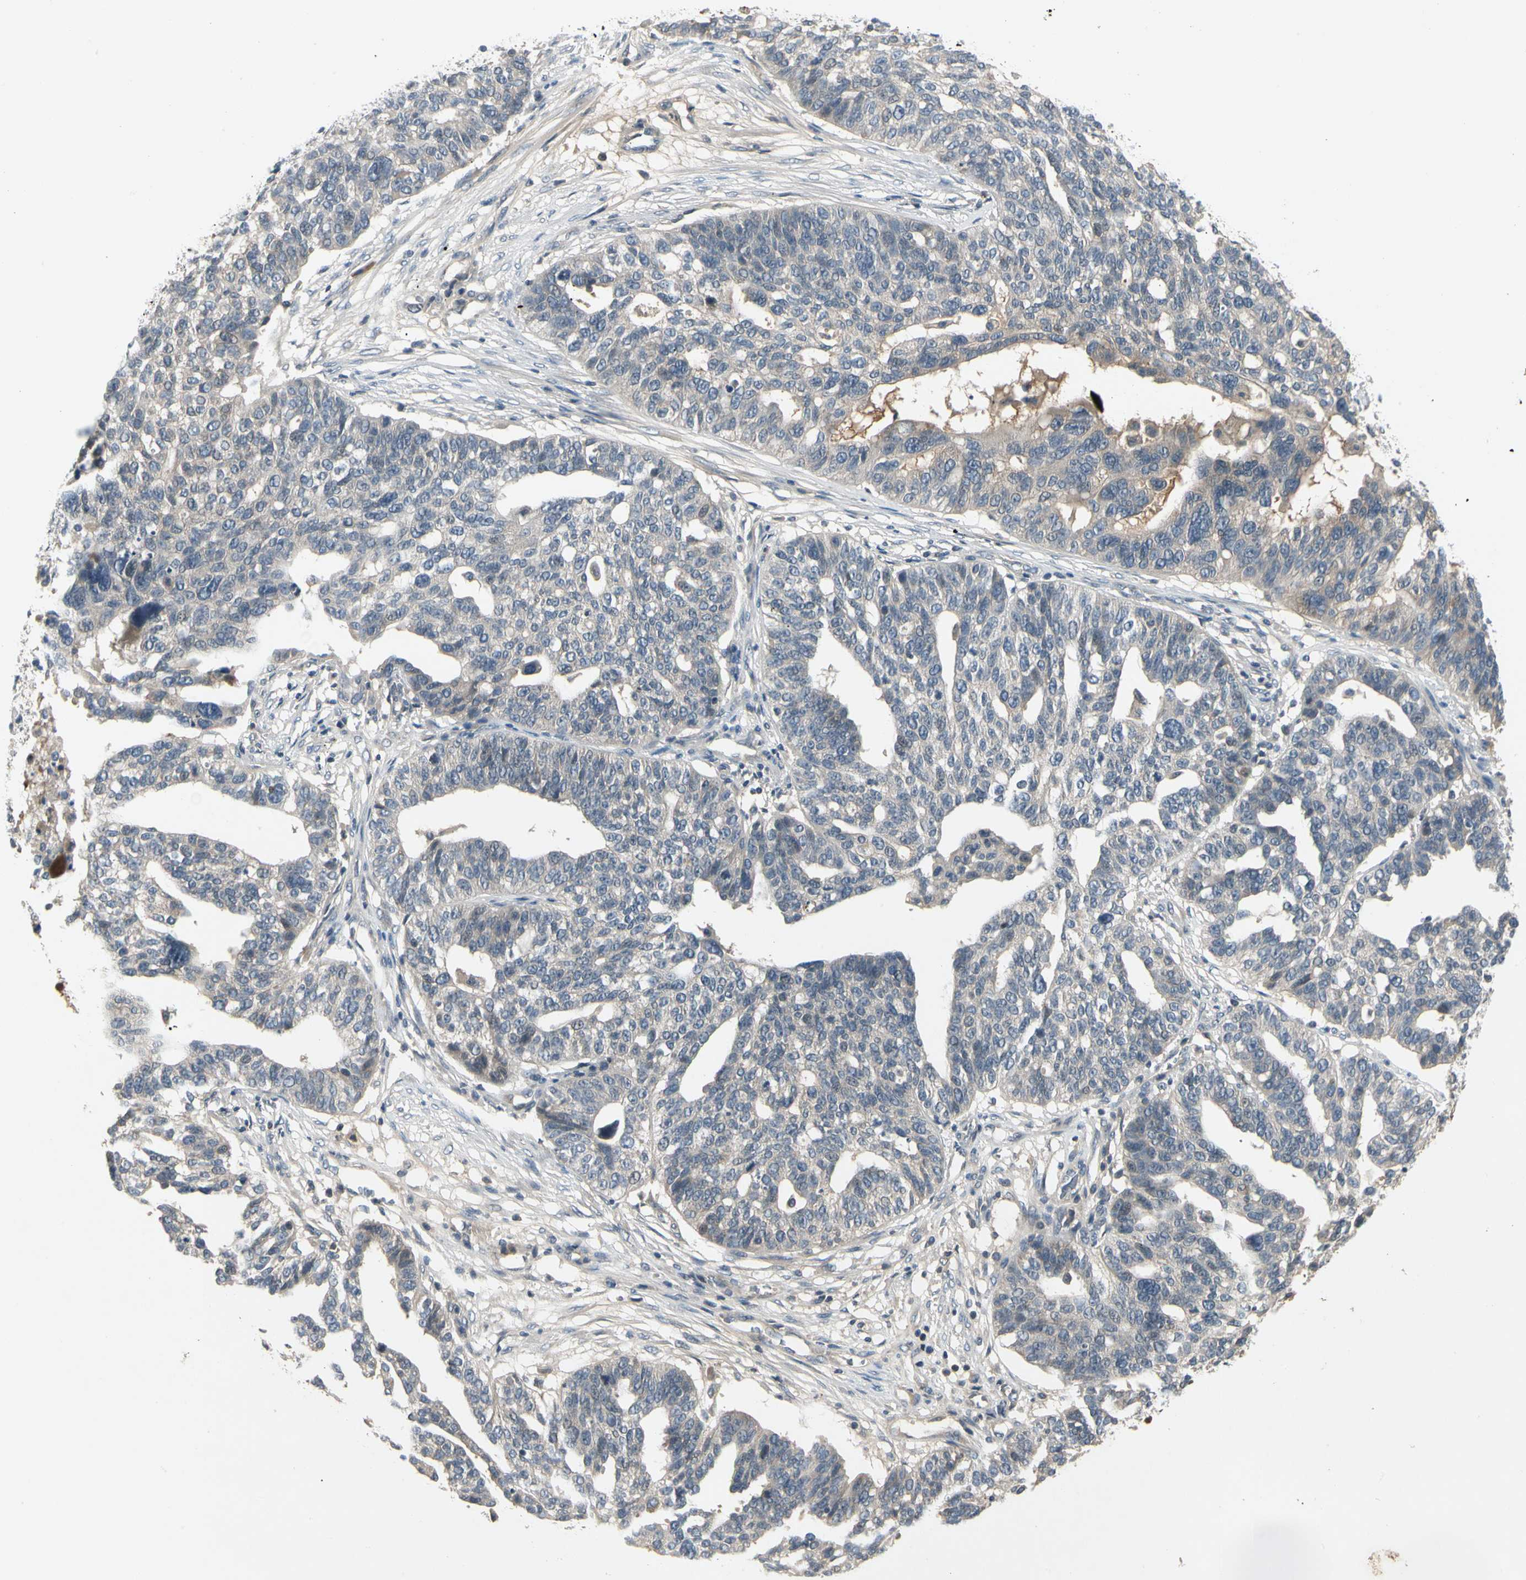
{"staining": {"intensity": "weak", "quantity": "<25%", "location": "cytoplasmic/membranous"}, "tissue": "ovarian cancer", "cell_type": "Tumor cells", "image_type": "cancer", "snomed": [{"axis": "morphology", "description": "Cystadenocarcinoma, serous, NOS"}, {"axis": "topography", "description": "Ovary"}], "caption": "Tumor cells are negative for protein expression in human ovarian cancer (serous cystadenocarcinoma).", "gene": "CCL4", "patient": {"sex": "female", "age": 59}}